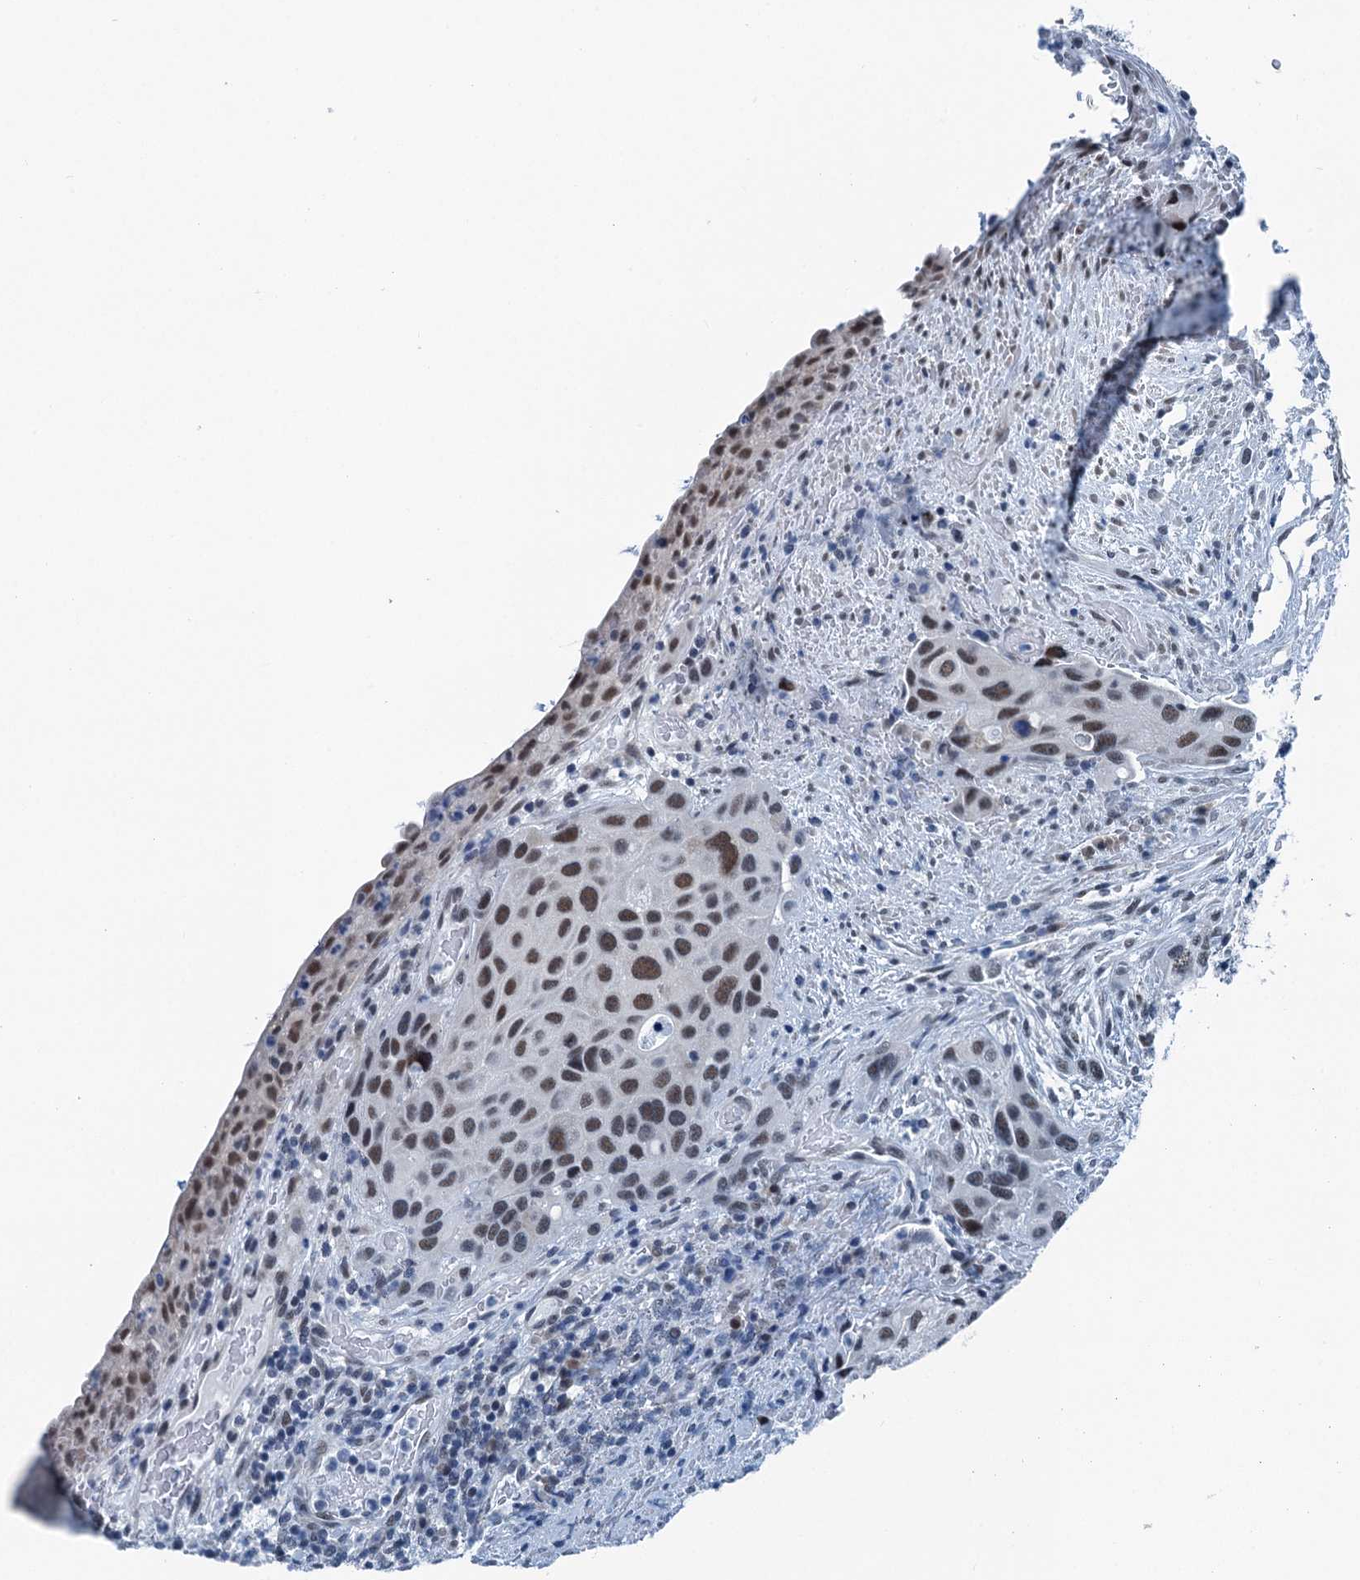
{"staining": {"intensity": "moderate", "quantity": "<25%", "location": "nuclear"}, "tissue": "urothelial cancer", "cell_type": "Tumor cells", "image_type": "cancer", "snomed": [{"axis": "morphology", "description": "Normal tissue, NOS"}, {"axis": "morphology", "description": "Urothelial carcinoma, High grade"}, {"axis": "topography", "description": "Vascular tissue"}, {"axis": "topography", "description": "Urinary bladder"}], "caption": "DAB (3,3'-diaminobenzidine) immunohistochemical staining of urothelial cancer displays moderate nuclear protein positivity in about <25% of tumor cells. (DAB (3,3'-diaminobenzidine) IHC with brightfield microscopy, high magnification).", "gene": "TRPT1", "patient": {"sex": "female", "age": 56}}